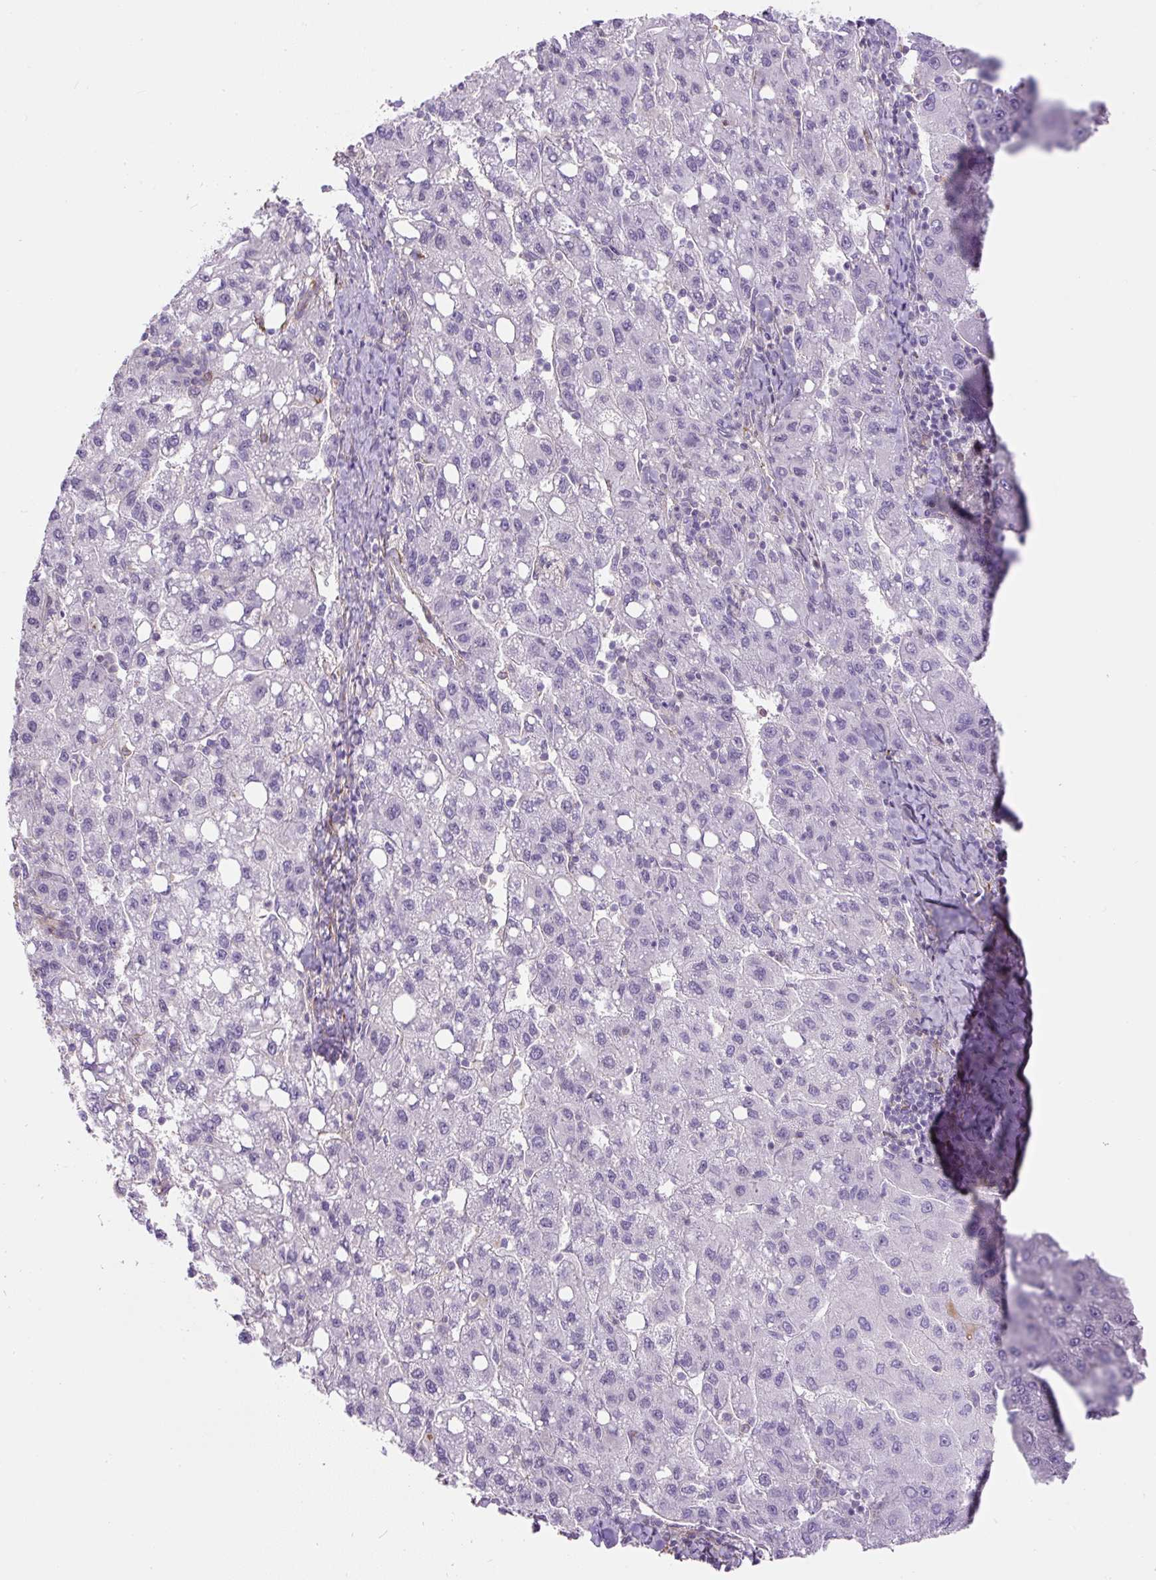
{"staining": {"intensity": "negative", "quantity": "none", "location": "none"}, "tissue": "liver cancer", "cell_type": "Tumor cells", "image_type": "cancer", "snomed": [{"axis": "morphology", "description": "Carcinoma, Hepatocellular, NOS"}, {"axis": "topography", "description": "Liver"}], "caption": "Immunohistochemical staining of human liver cancer (hepatocellular carcinoma) displays no significant staining in tumor cells.", "gene": "B3GALT5", "patient": {"sex": "female", "age": 82}}